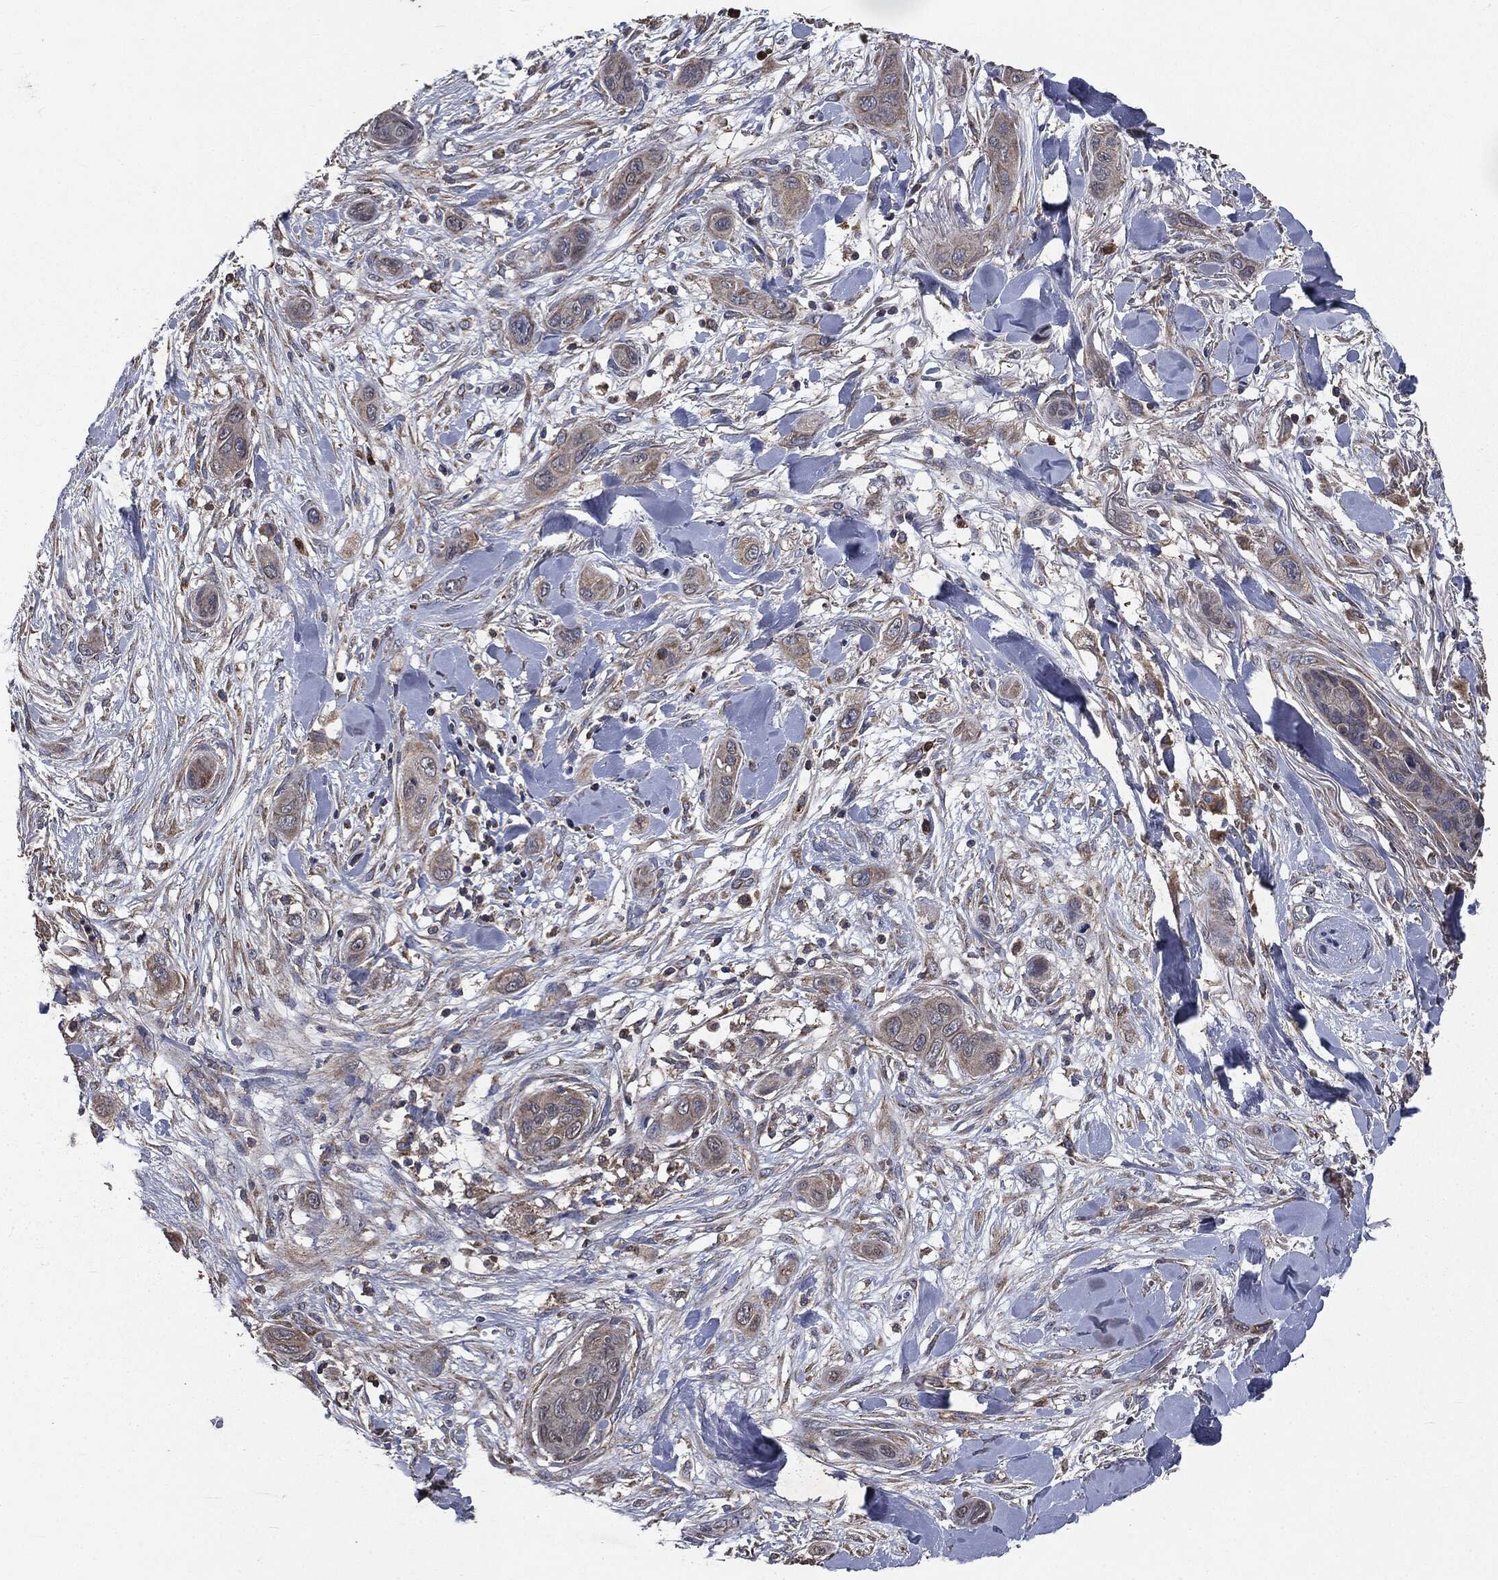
{"staining": {"intensity": "weak", "quantity": "25%-75%", "location": "cytoplasmic/membranous"}, "tissue": "skin cancer", "cell_type": "Tumor cells", "image_type": "cancer", "snomed": [{"axis": "morphology", "description": "Squamous cell carcinoma, NOS"}, {"axis": "topography", "description": "Skin"}], "caption": "Human squamous cell carcinoma (skin) stained for a protein (brown) shows weak cytoplasmic/membranous positive staining in about 25%-75% of tumor cells.", "gene": "MAPK6", "patient": {"sex": "male", "age": 78}}